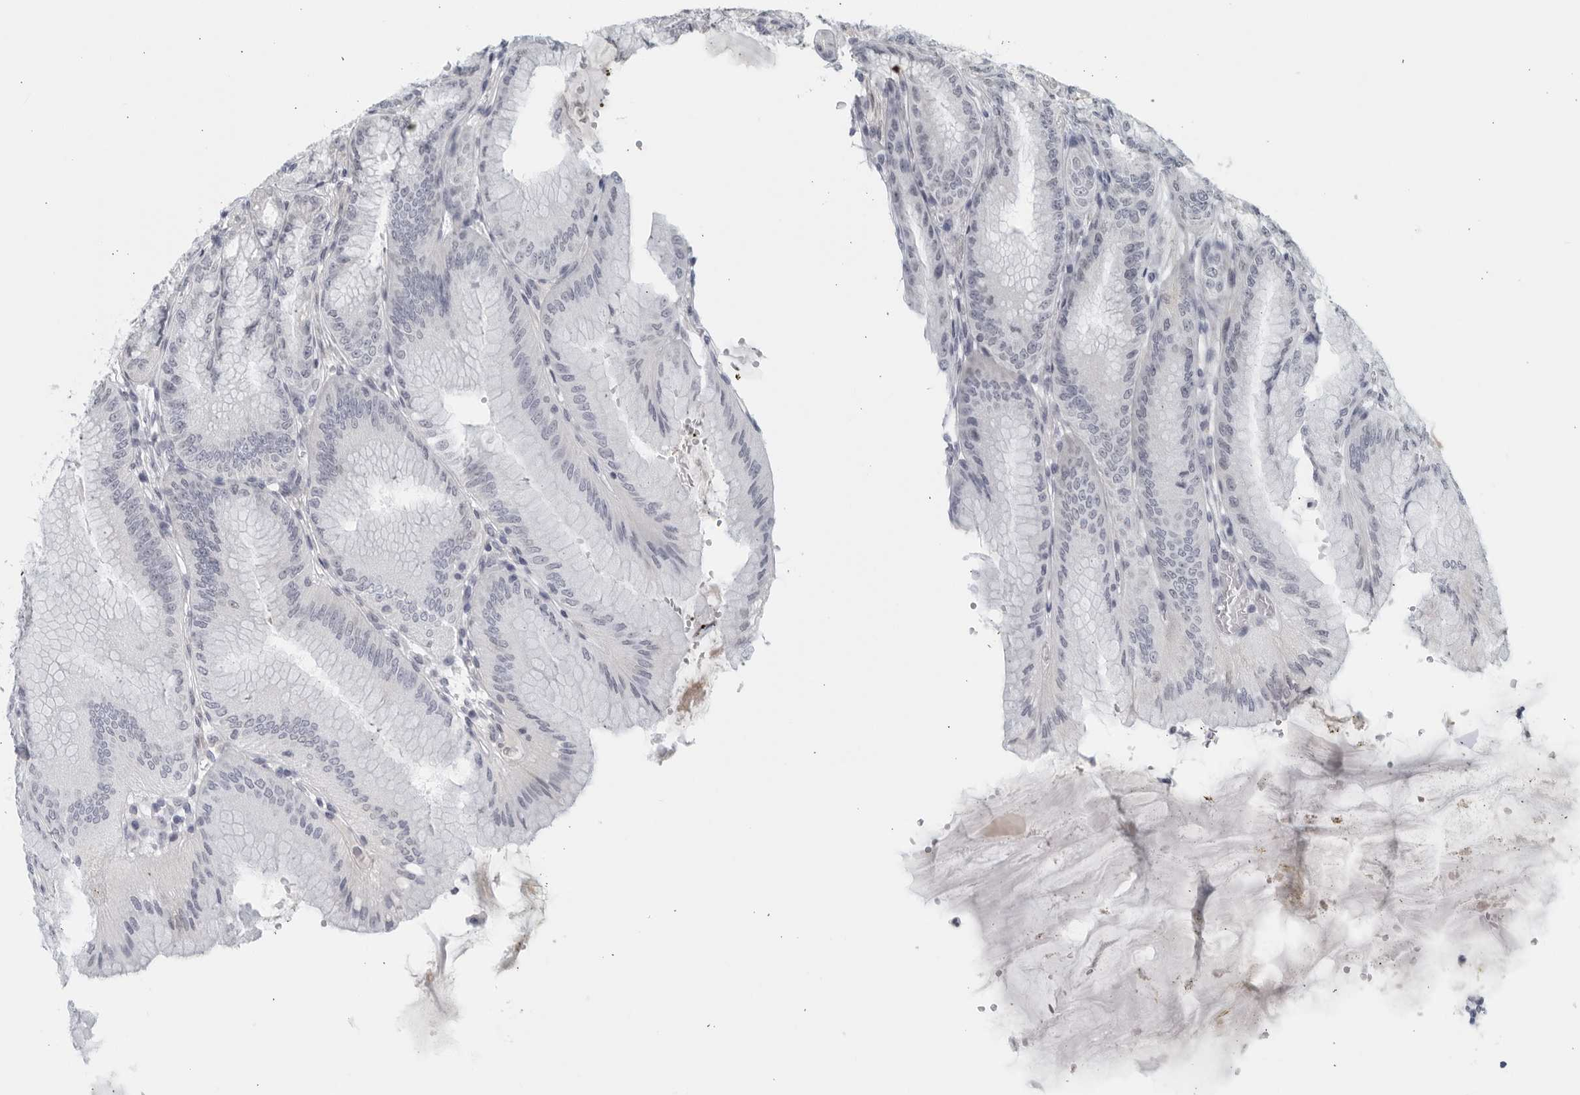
{"staining": {"intensity": "negative", "quantity": "none", "location": "none"}, "tissue": "stomach", "cell_type": "Glandular cells", "image_type": "normal", "snomed": [{"axis": "morphology", "description": "Normal tissue, NOS"}, {"axis": "topography", "description": "Stomach, lower"}], "caption": "Immunohistochemical staining of benign stomach demonstrates no significant expression in glandular cells.", "gene": "MATN1", "patient": {"sex": "male", "age": 71}}